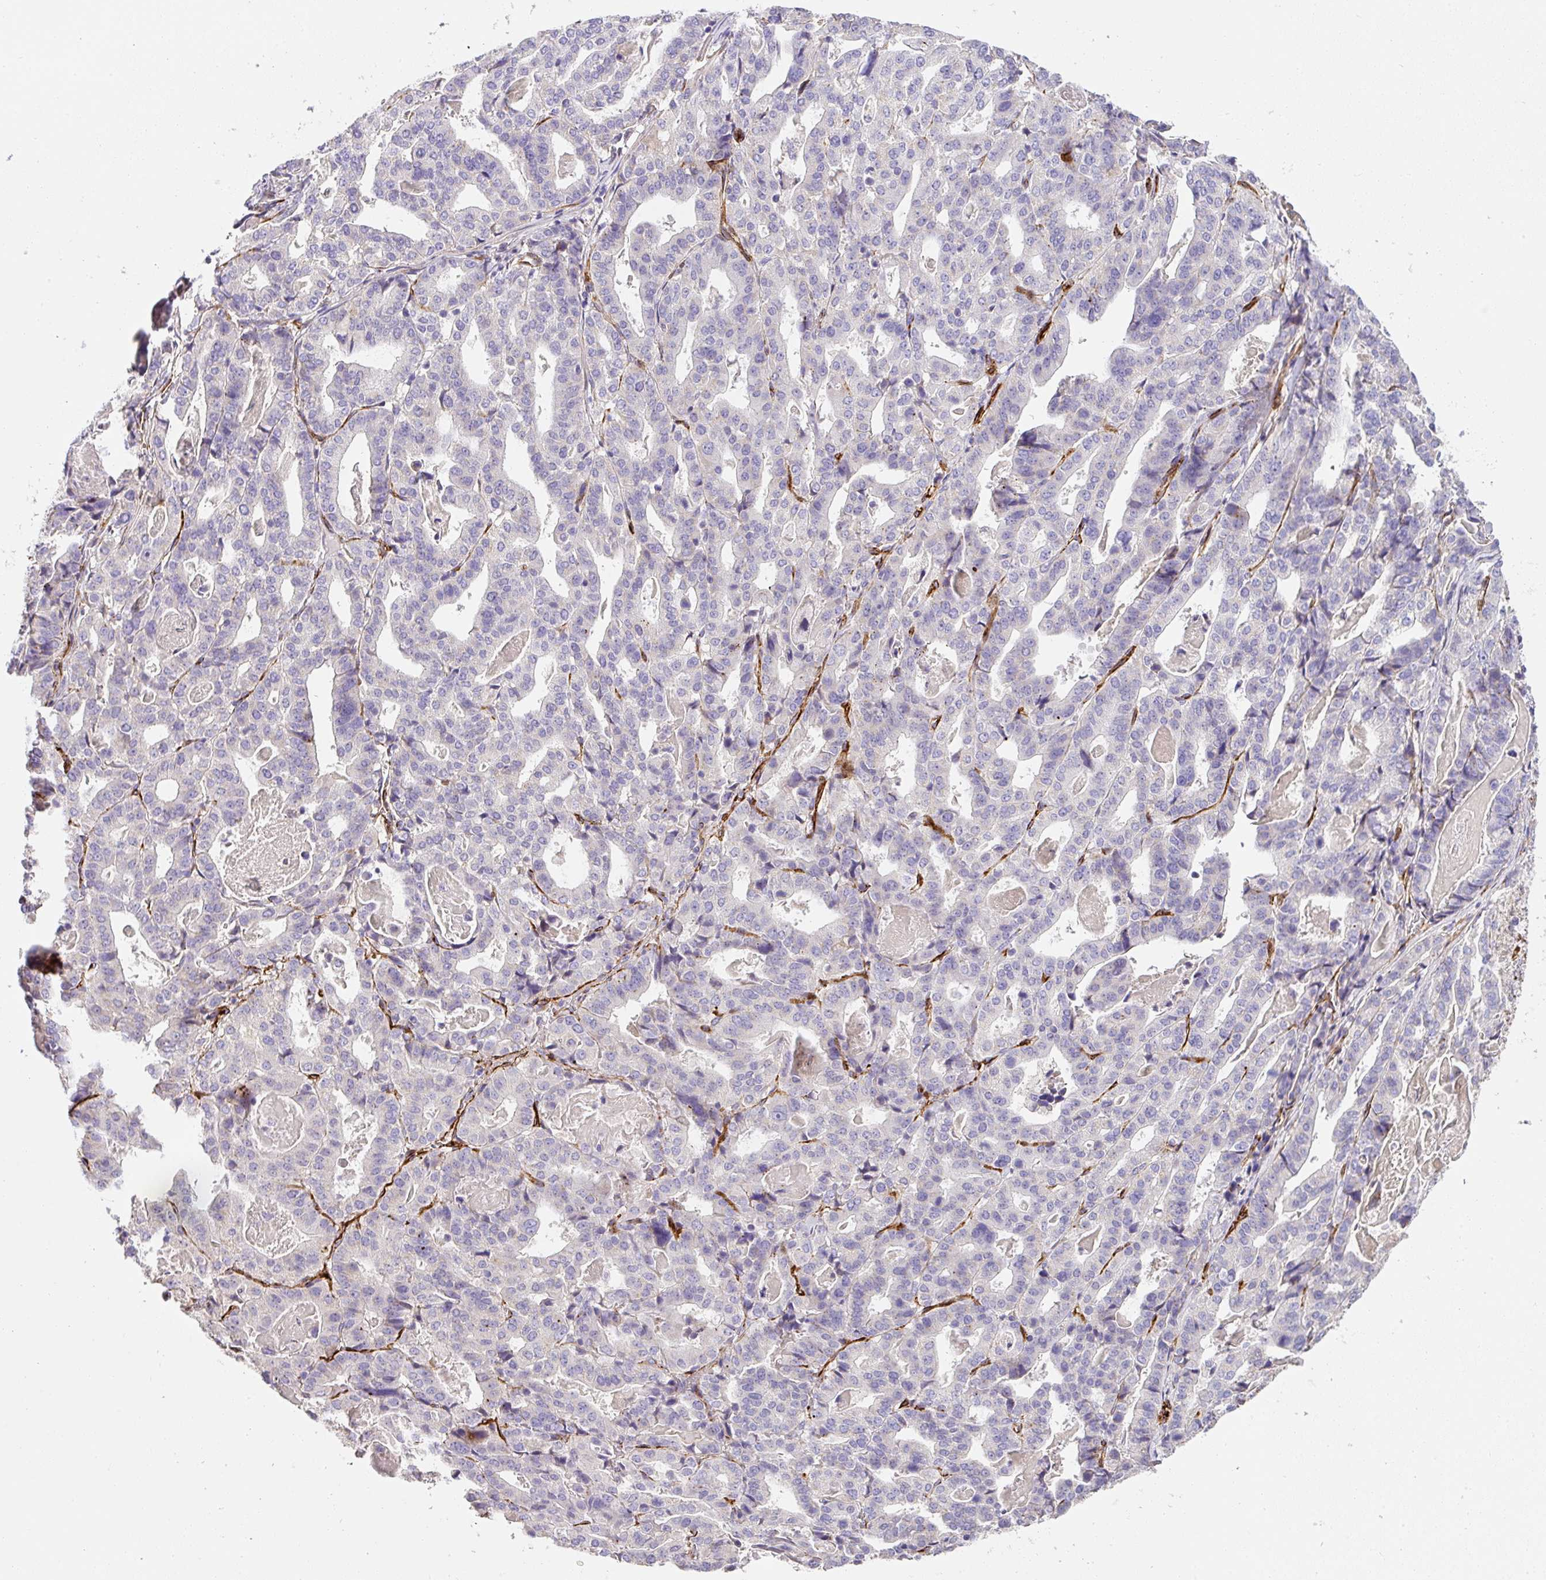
{"staining": {"intensity": "negative", "quantity": "none", "location": "none"}, "tissue": "stomach cancer", "cell_type": "Tumor cells", "image_type": "cancer", "snomed": [{"axis": "morphology", "description": "Adenocarcinoma, NOS"}, {"axis": "topography", "description": "Stomach"}], "caption": "An immunohistochemistry (IHC) micrograph of stomach cancer is shown. There is no staining in tumor cells of stomach cancer.", "gene": "SLC25A17", "patient": {"sex": "male", "age": 48}}